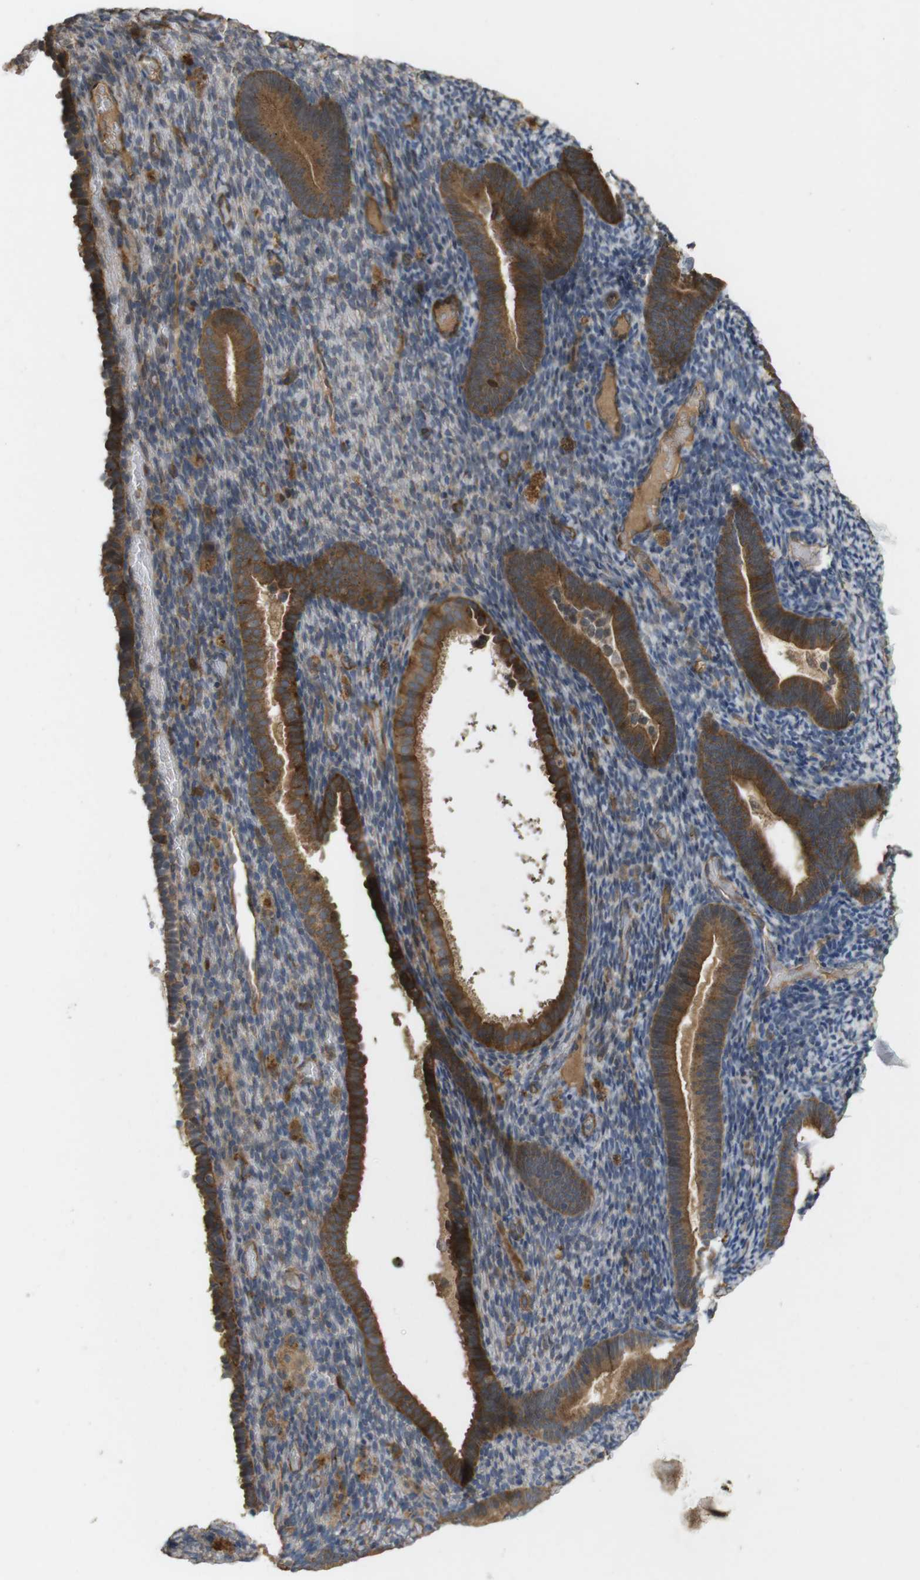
{"staining": {"intensity": "moderate", "quantity": "<25%", "location": "cytoplasmic/membranous"}, "tissue": "endometrium", "cell_type": "Cells in endometrial stroma", "image_type": "normal", "snomed": [{"axis": "morphology", "description": "Normal tissue, NOS"}, {"axis": "topography", "description": "Endometrium"}], "caption": "DAB immunohistochemical staining of benign endometrium shows moderate cytoplasmic/membranous protein positivity in about <25% of cells in endometrial stroma.", "gene": "PCDHB10", "patient": {"sex": "female", "age": 51}}